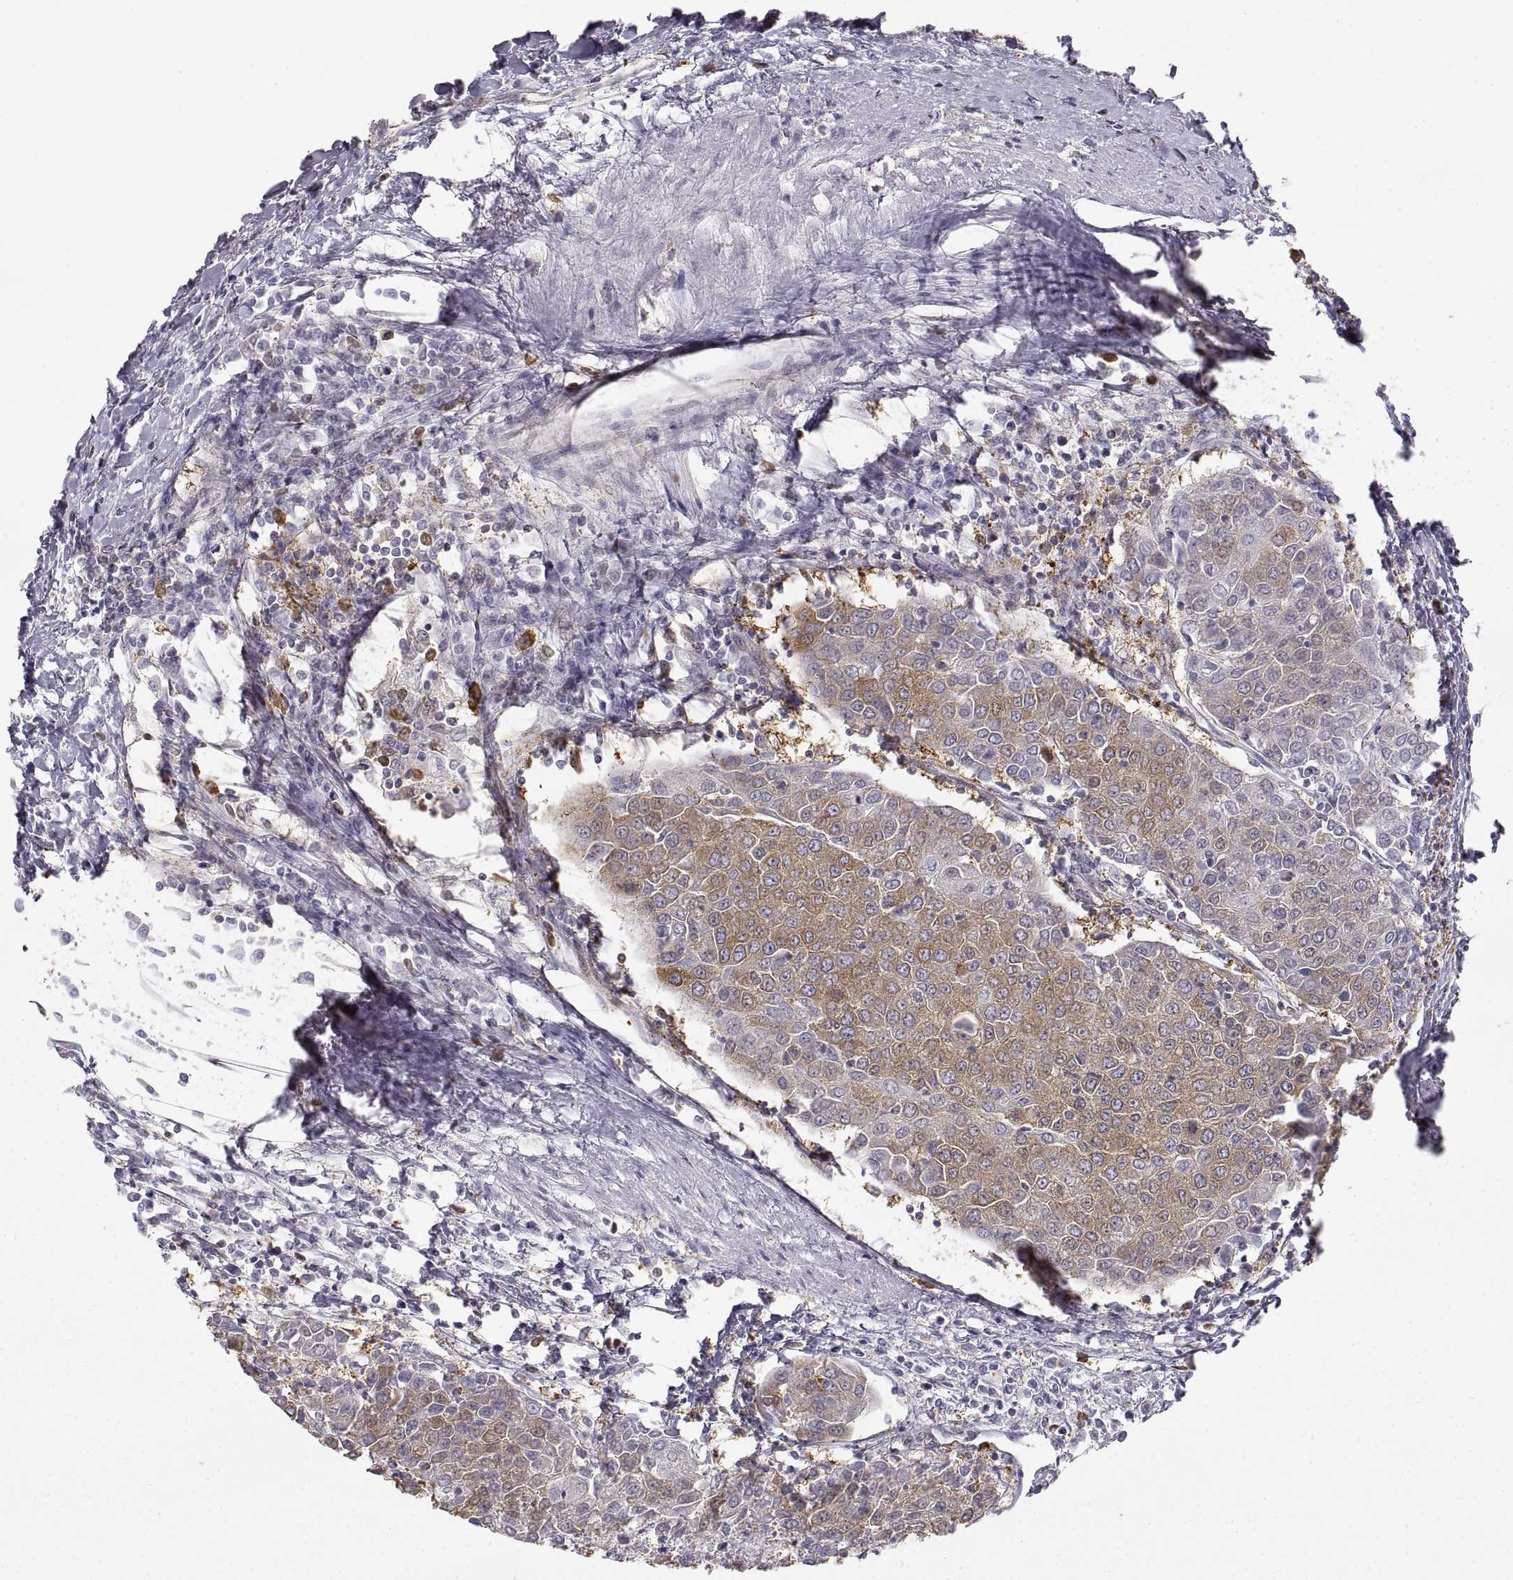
{"staining": {"intensity": "moderate", "quantity": "<25%", "location": "cytoplasmic/membranous"}, "tissue": "urothelial cancer", "cell_type": "Tumor cells", "image_type": "cancer", "snomed": [{"axis": "morphology", "description": "Urothelial carcinoma, High grade"}, {"axis": "topography", "description": "Urinary bladder"}], "caption": "A low amount of moderate cytoplasmic/membranous expression is seen in about <25% of tumor cells in urothelial cancer tissue. (brown staining indicates protein expression, while blue staining denotes nuclei).", "gene": "HSP90AB1", "patient": {"sex": "female", "age": 85}}